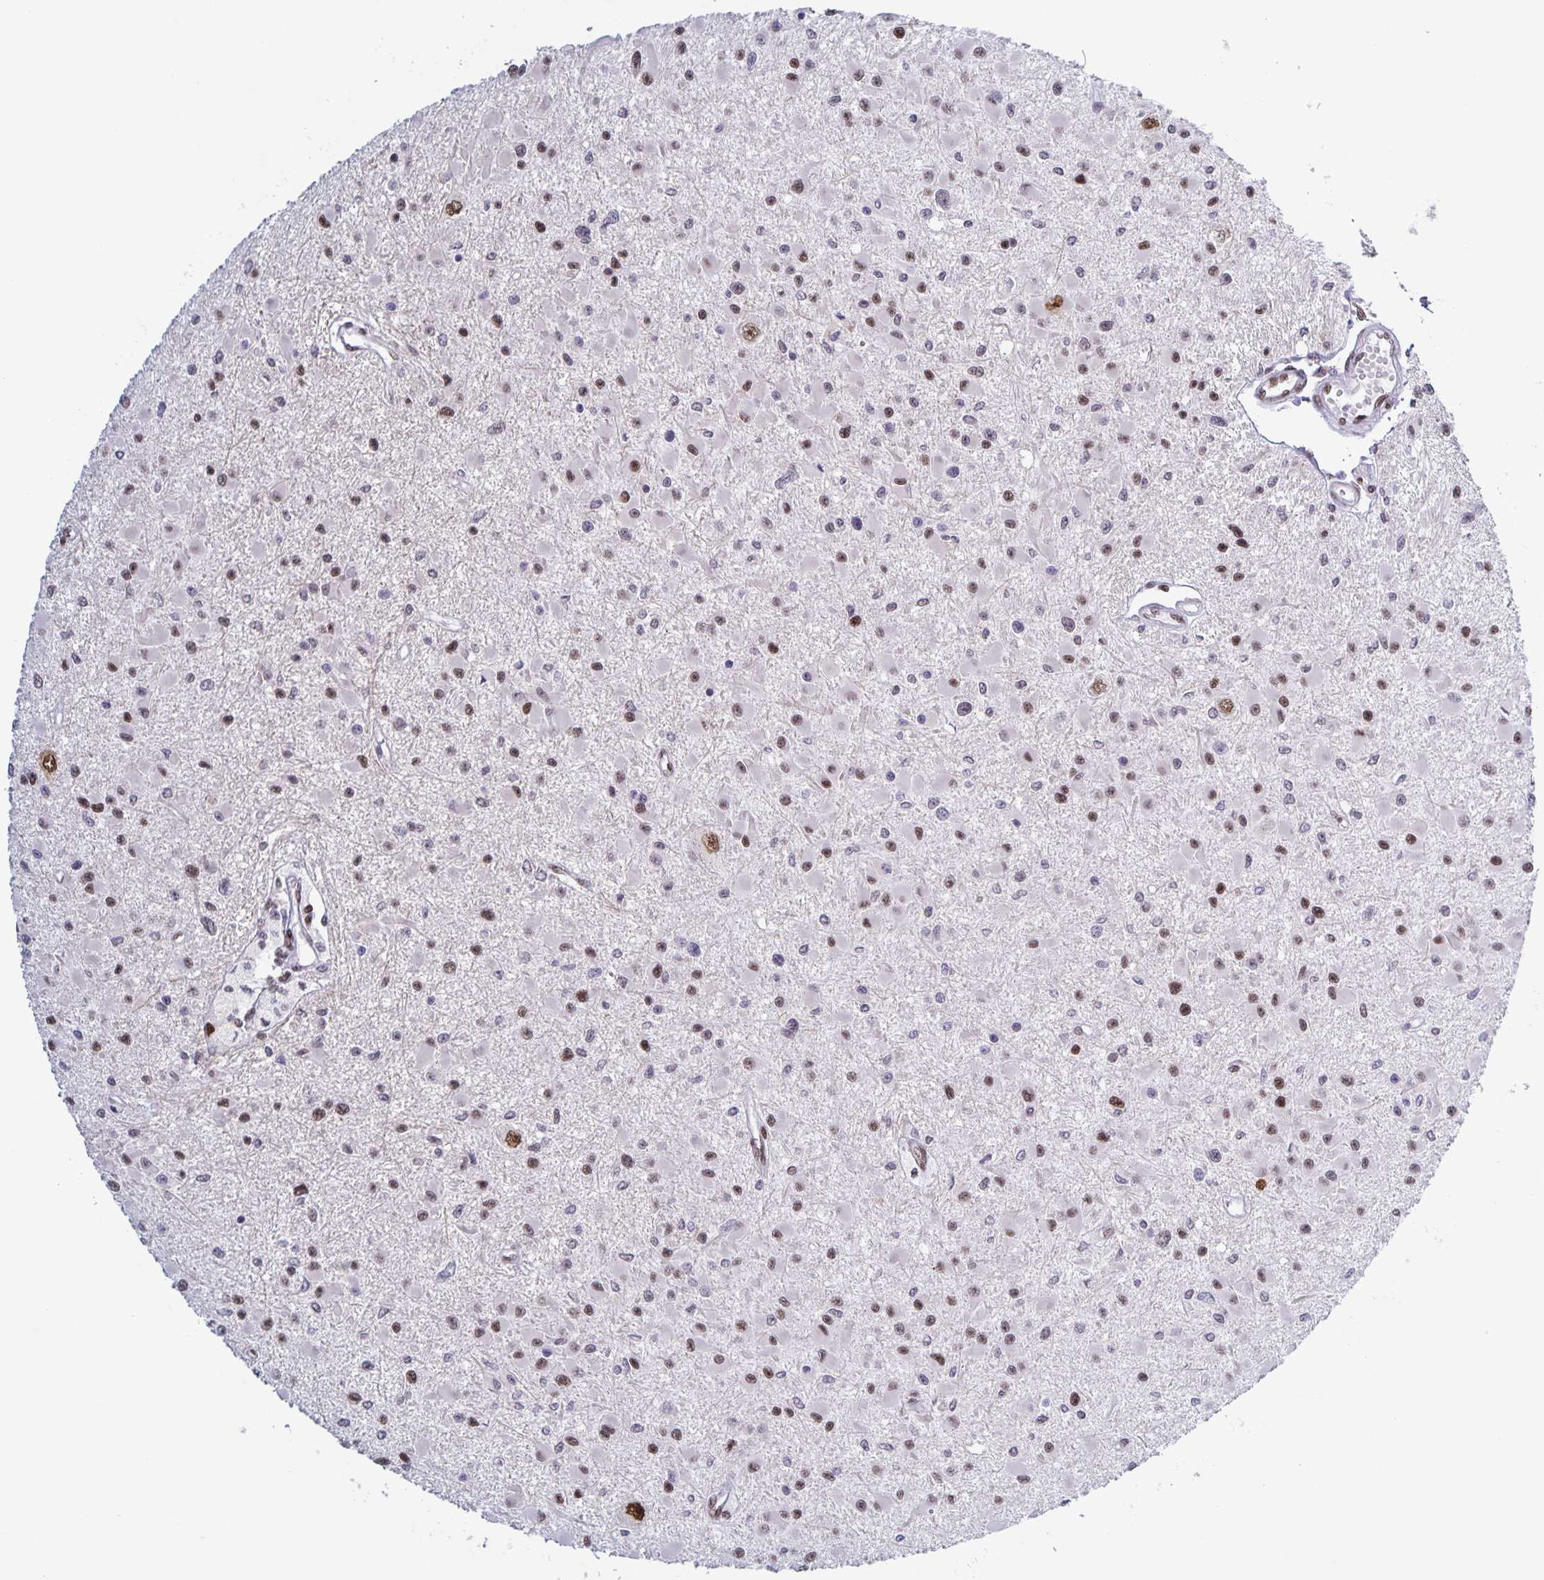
{"staining": {"intensity": "moderate", "quantity": ">75%", "location": "nuclear"}, "tissue": "glioma", "cell_type": "Tumor cells", "image_type": "cancer", "snomed": [{"axis": "morphology", "description": "Glioma, malignant, High grade"}, {"axis": "topography", "description": "Brain"}], "caption": "Glioma stained with DAB (3,3'-diaminobenzidine) immunohistochemistry (IHC) reveals medium levels of moderate nuclear expression in approximately >75% of tumor cells.", "gene": "JUND", "patient": {"sex": "male", "age": 54}}